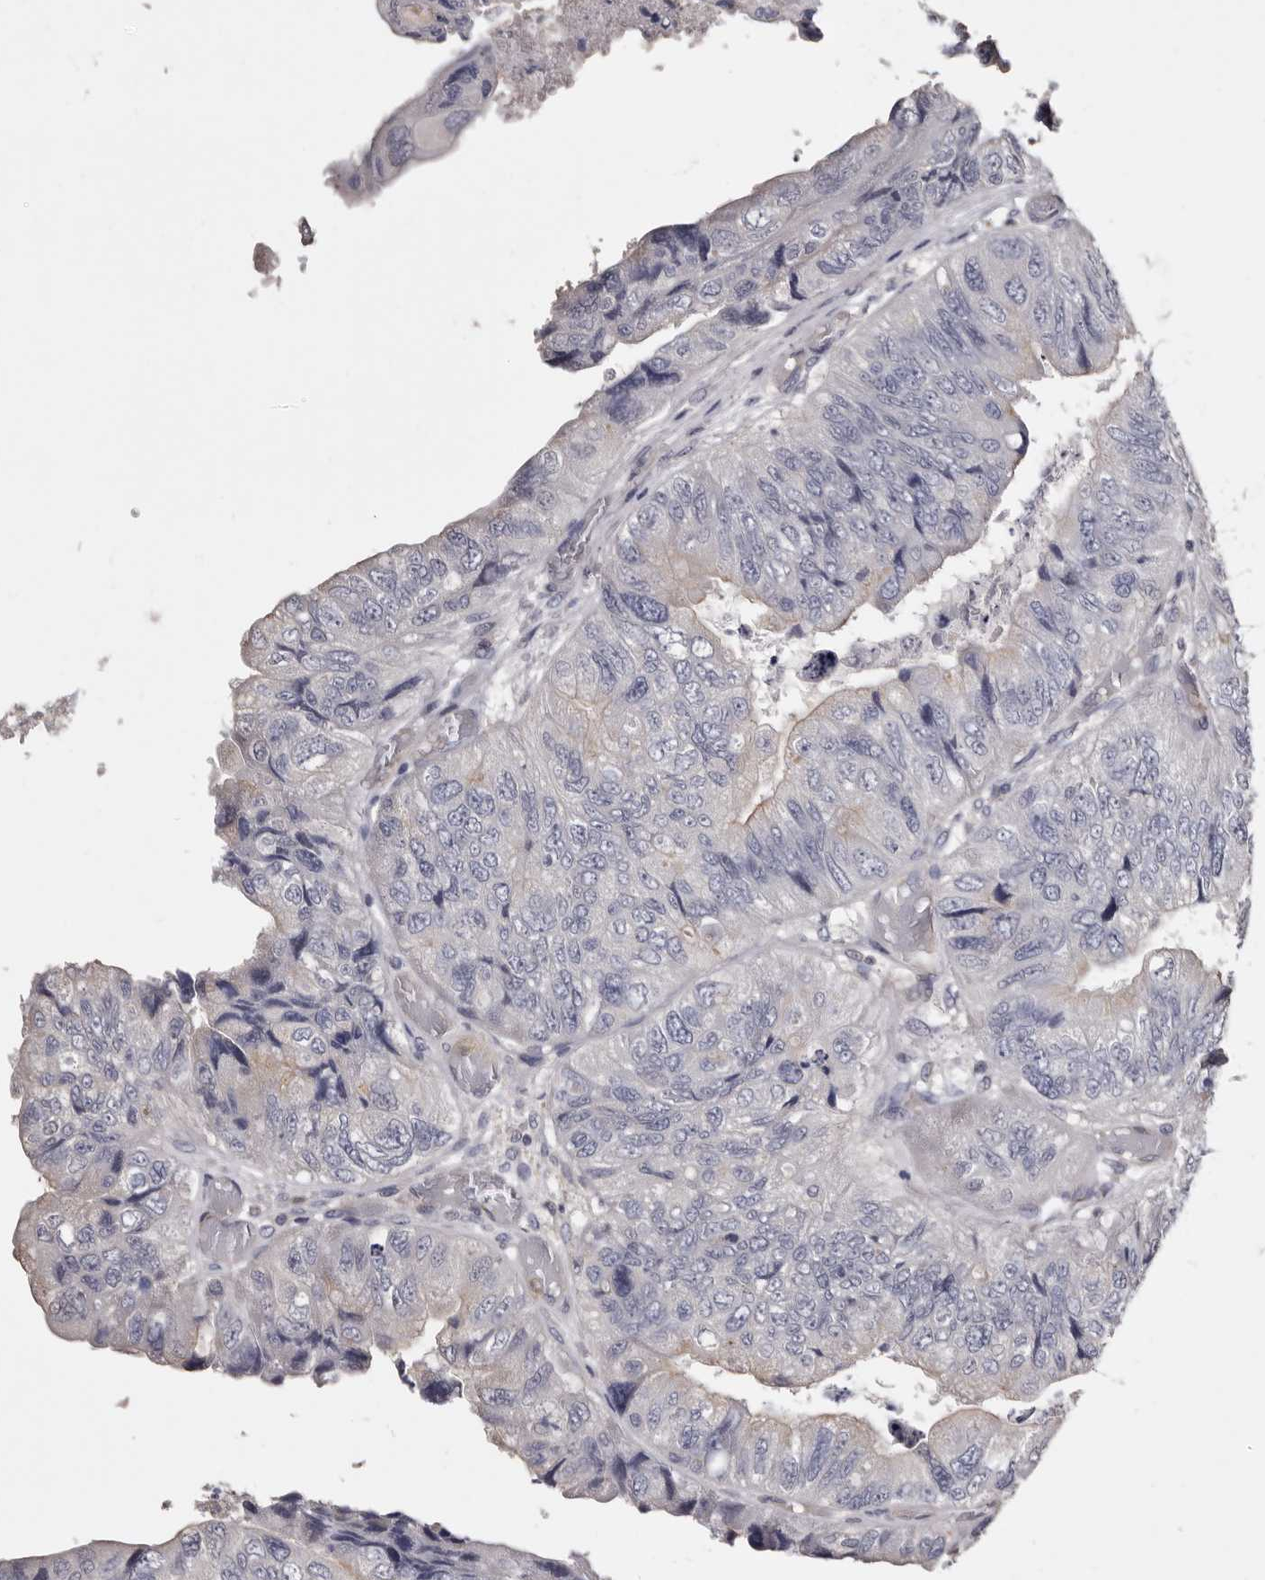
{"staining": {"intensity": "negative", "quantity": "none", "location": "none"}, "tissue": "colorectal cancer", "cell_type": "Tumor cells", "image_type": "cancer", "snomed": [{"axis": "morphology", "description": "Adenocarcinoma, NOS"}, {"axis": "topography", "description": "Rectum"}], "caption": "Tumor cells are negative for brown protein staining in colorectal cancer (adenocarcinoma).", "gene": "SLC10A4", "patient": {"sex": "male", "age": 63}}